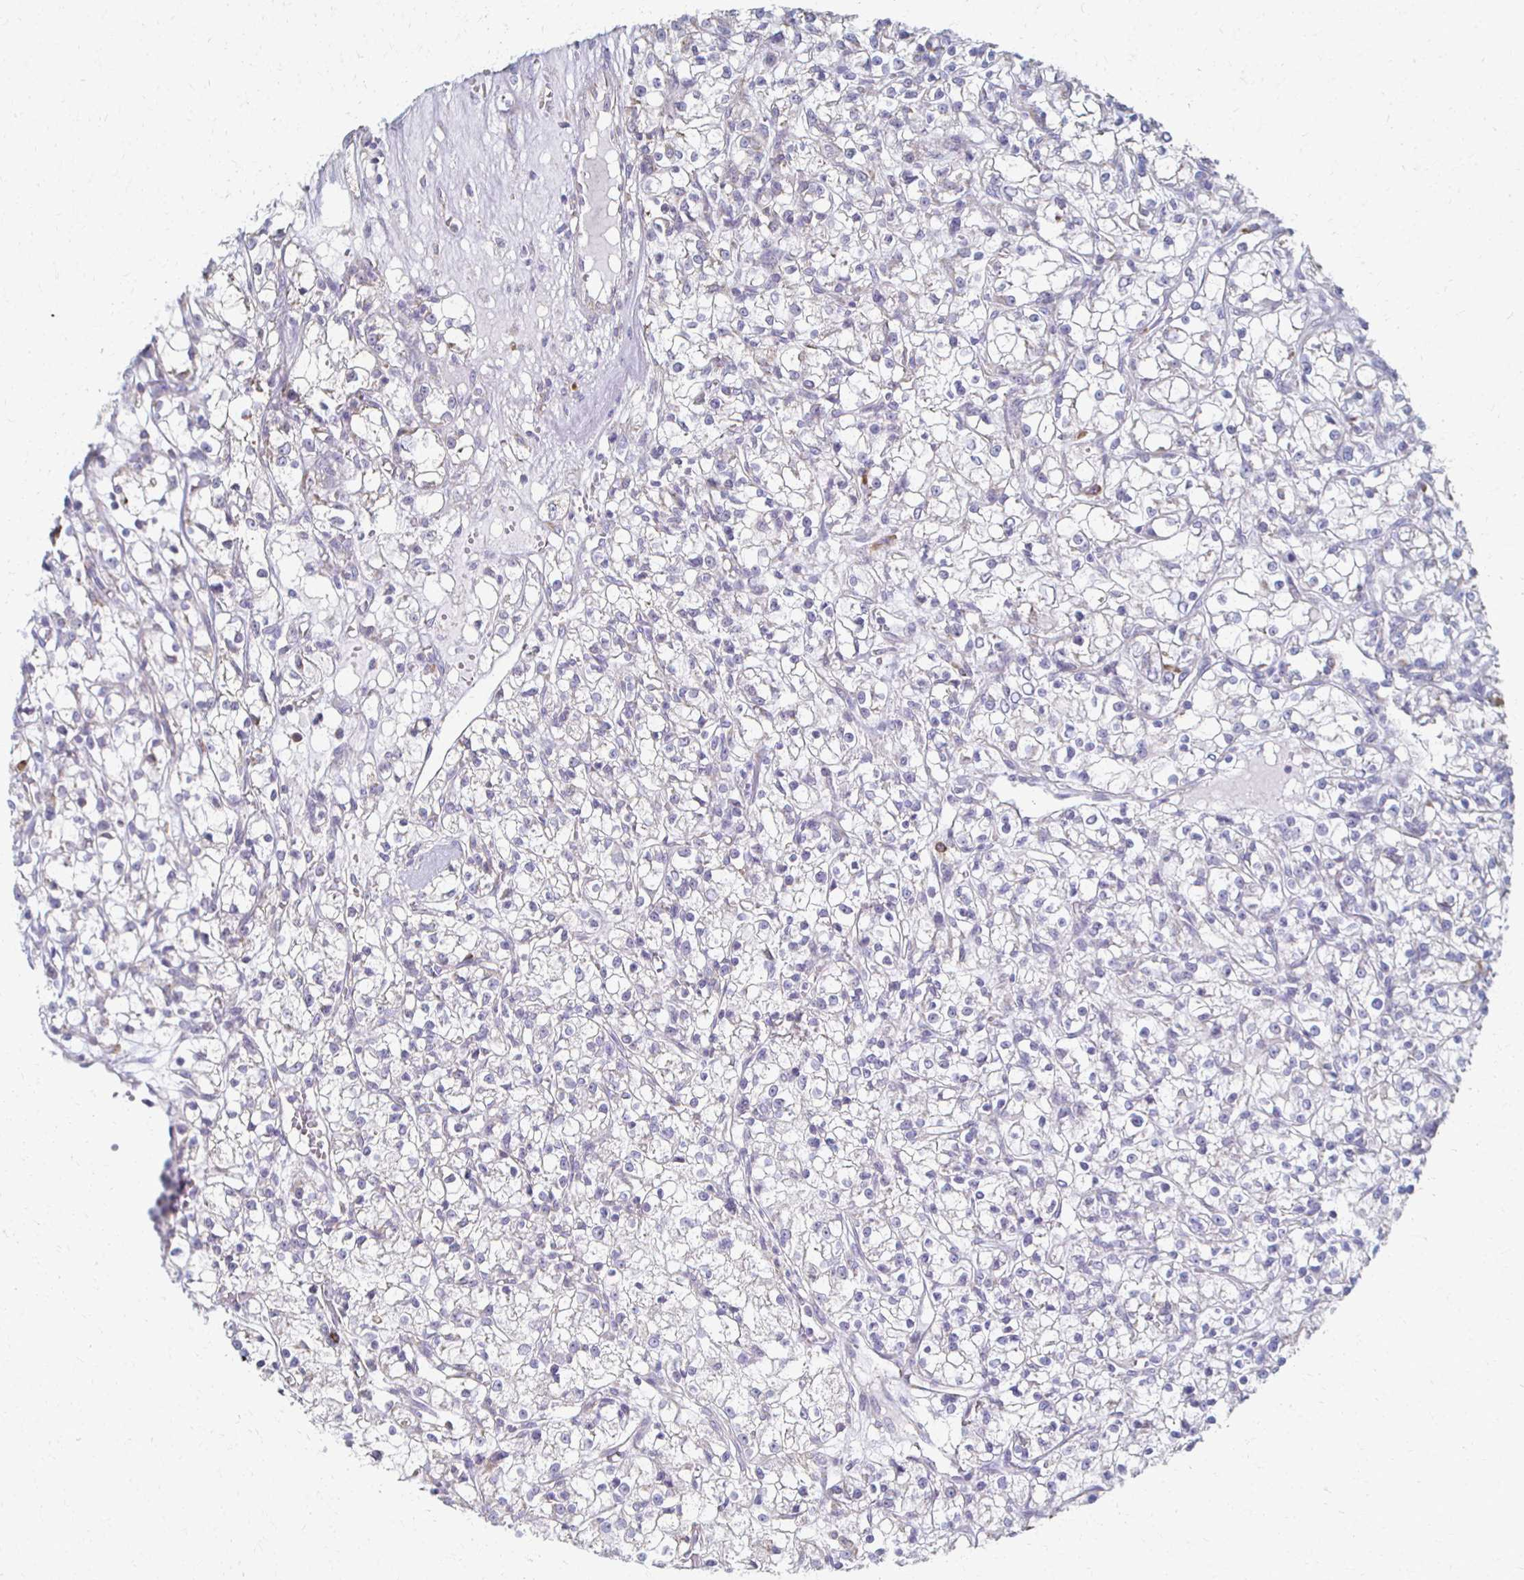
{"staining": {"intensity": "negative", "quantity": "none", "location": "none"}, "tissue": "renal cancer", "cell_type": "Tumor cells", "image_type": "cancer", "snomed": [{"axis": "morphology", "description": "Adenocarcinoma, NOS"}, {"axis": "topography", "description": "Kidney"}], "caption": "This is an immunohistochemistry photomicrograph of human adenocarcinoma (renal). There is no staining in tumor cells.", "gene": "ATP1A3", "patient": {"sex": "female", "age": 59}}